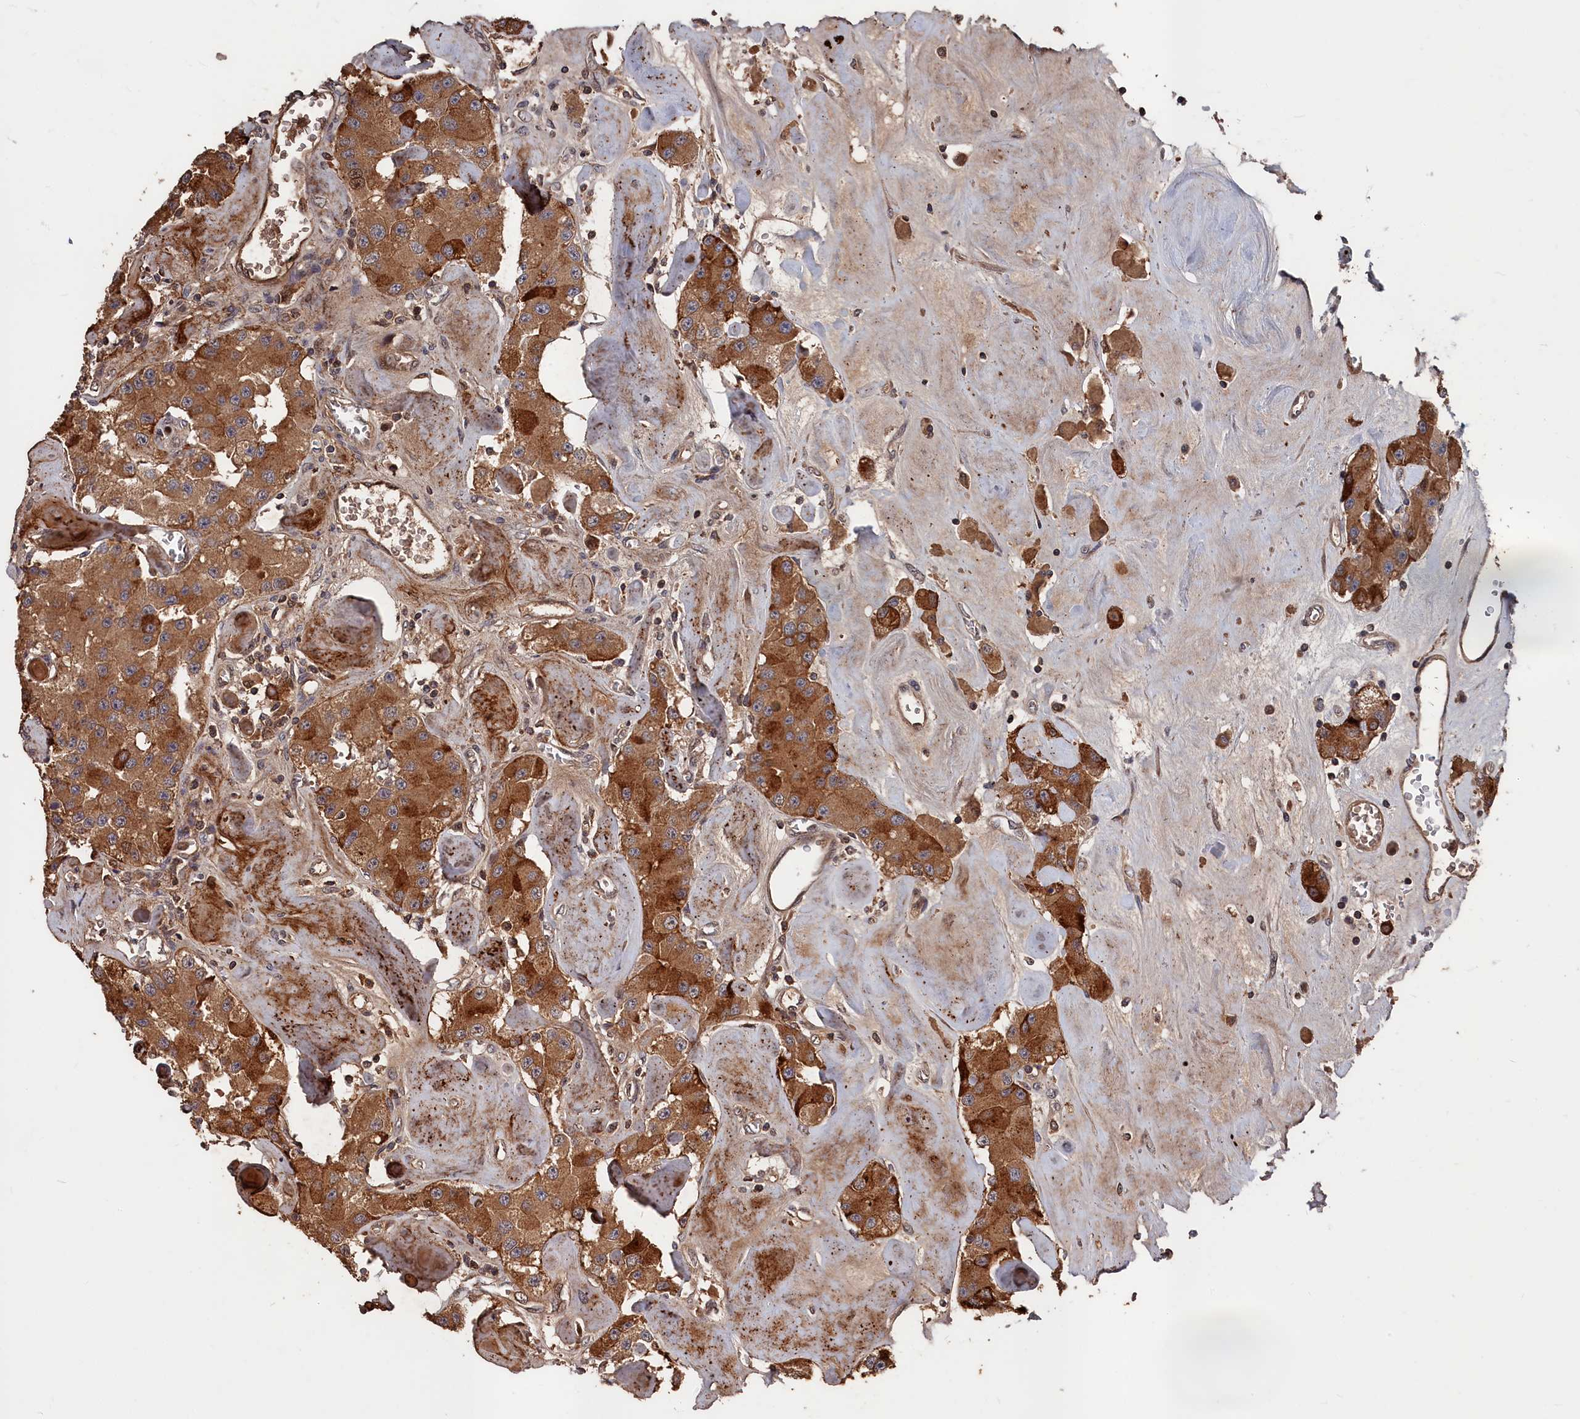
{"staining": {"intensity": "strong", "quantity": ">75%", "location": "cytoplasmic/membranous"}, "tissue": "carcinoid", "cell_type": "Tumor cells", "image_type": "cancer", "snomed": [{"axis": "morphology", "description": "Carcinoid, malignant, NOS"}, {"axis": "topography", "description": "Pancreas"}], "caption": "Immunohistochemistry micrograph of human carcinoid (malignant) stained for a protein (brown), which exhibits high levels of strong cytoplasmic/membranous staining in about >75% of tumor cells.", "gene": "RMI2", "patient": {"sex": "male", "age": 41}}